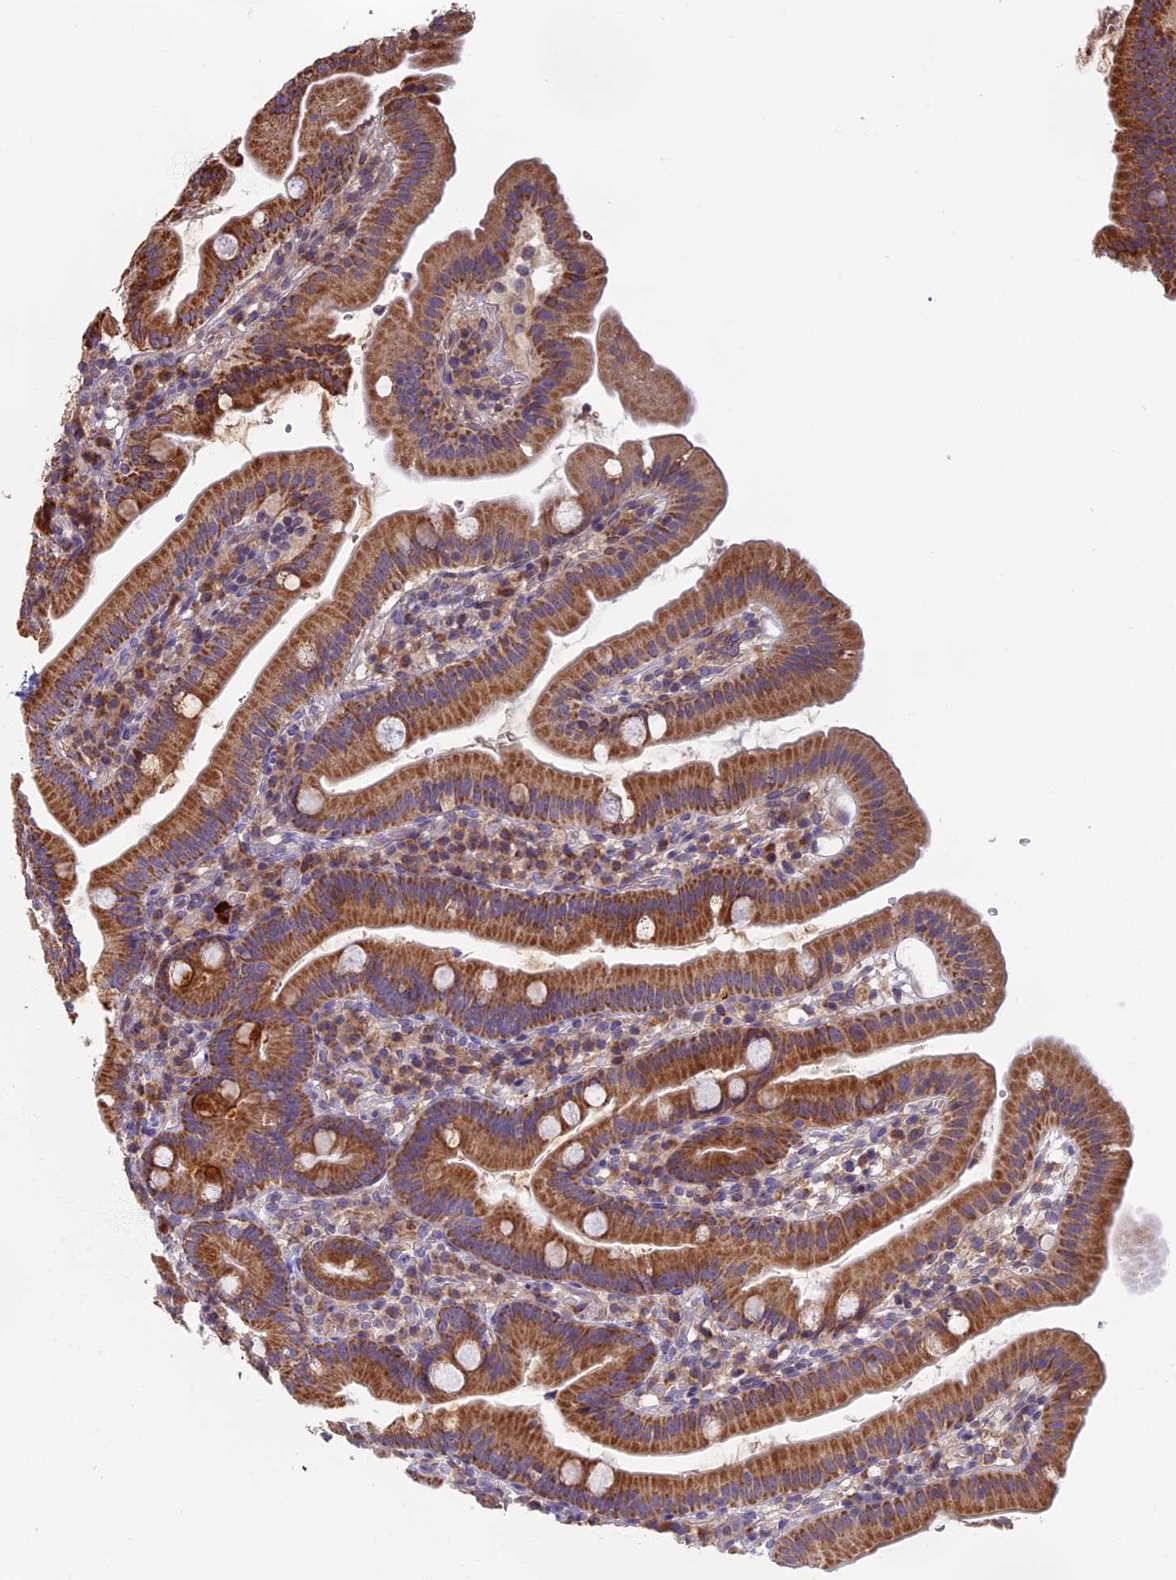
{"staining": {"intensity": "strong", "quantity": ">75%", "location": "cytoplasmic/membranous"}, "tissue": "duodenum", "cell_type": "Glandular cells", "image_type": "normal", "snomed": [{"axis": "morphology", "description": "Normal tissue, NOS"}, {"axis": "topography", "description": "Duodenum"}], "caption": "Immunohistochemistry (IHC) image of normal human duodenum stained for a protein (brown), which exhibits high levels of strong cytoplasmic/membranous positivity in approximately >75% of glandular cells.", "gene": "EDAR", "patient": {"sex": "female", "age": 67}}